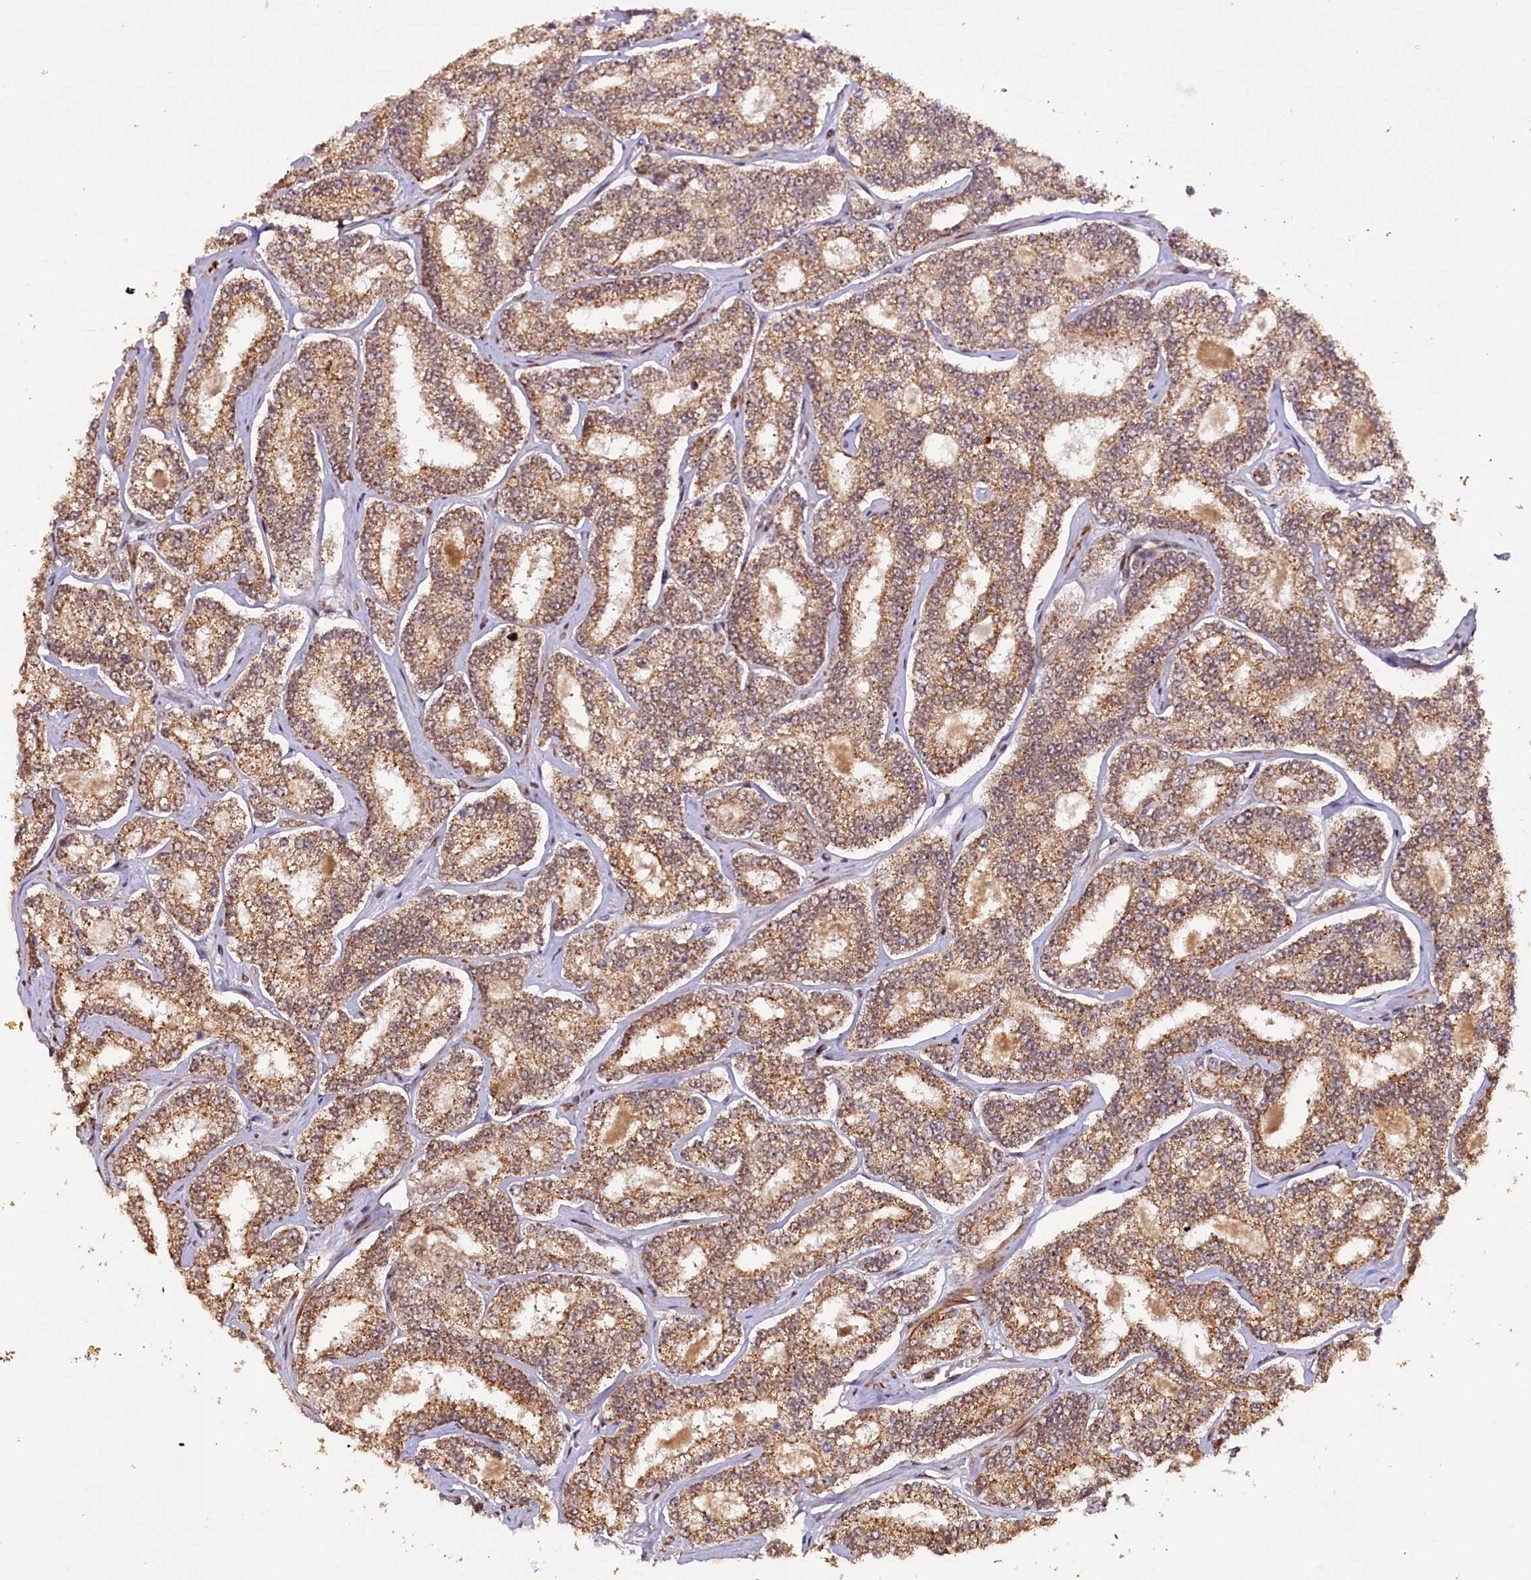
{"staining": {"intensity": "moderate", "quantity": ">75%", "location": "cytoplasmic/membranous"}, "tissue": "prostate cancer", "cell_type": "Tumor cells", "image_type": "cancer", "snomed": [{"axis": "morphology", "description": "Normal tissue, NOS"}, {"axis": "morphology", "description": "Adenocarcinoma, High grade"}, {"axis": "topography", "description": "Prostate"}], "caption": "A medium amount of moderate cytoplasmic/membranous staining is seen in approximately >75% of tumor cells in prostate cancer (adenocarcinoma (high-grade)) tissue. Using DAB (3,3'-diaminobenzidine) (brown) and hematoxylin (blue) stains, captured at high magnification using brightfield microscopy.", "gene": "SHPRH", "patient": {"sex": "male", "age": 83}}